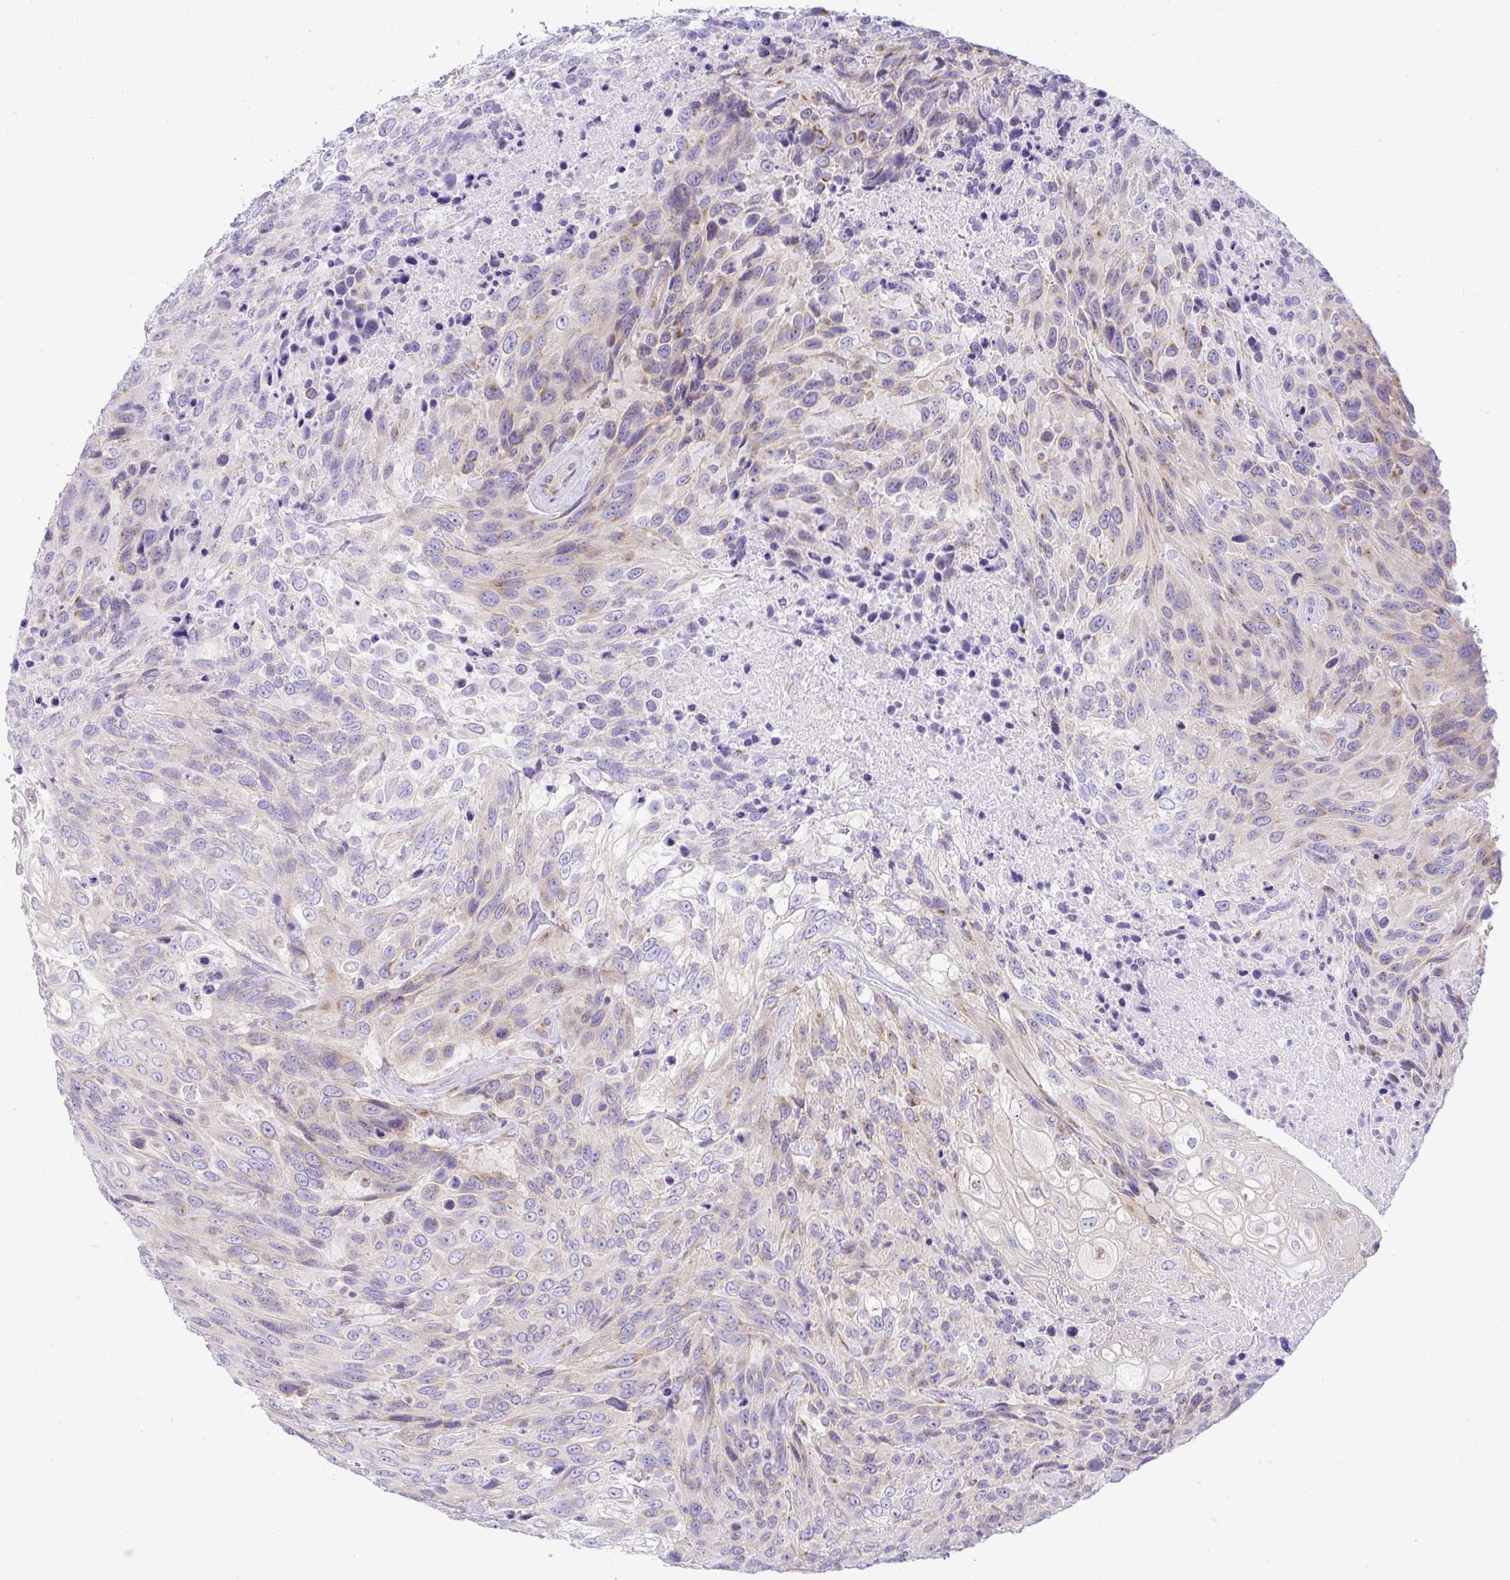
{"staining": {"intensity": "weak", "quantity": "<25%", "location": "cytoplasmic/membranous"}, "tissue": "urothelial cancer", "cell_type": "Tumor cells", "image_type": "cancer", "snomed": [{"axis": "morphology", "description": "Urothelial carcinoma, High grade"}, {"axis": "topography", "description": "Urinary bladder"}], "caption": "This is a micrograph of IHC staining of urothelial cancer, which shows no staining in tumor cells.", "gene": "FAM177A1", "patient": {"sex": "female", "age": 70}}